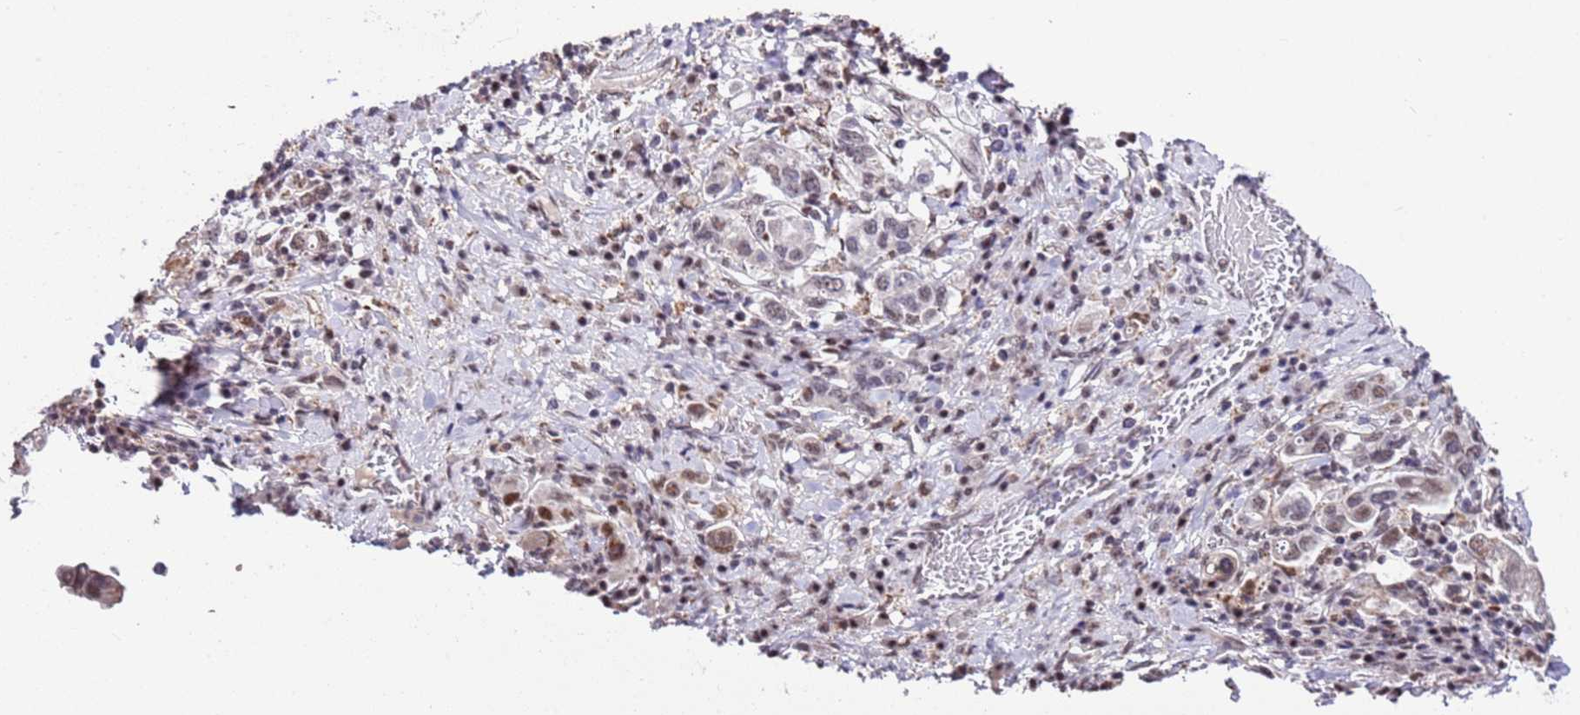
{"staining": {"intensity": "weak", "quantity": ">75%", "location": "nuclear"}, "tissue": "stomach cancer", "cell_type": "Tumor cells", "image_type": "cancer", "snomed": [{"axis": "morphology", "description": "Adenocarcinoma, NOS"}, {"axis": "topography", "description": "Stomach, upper"}, {"axis": "topography", "description": "Stomach"}], "caption": "There is low levels of weak nuclear positivity in tumor cells of stomach cancer, as demonstrated by immunohistochemical staining (brown color).", "gene": "AKAP8L", "patient": {"sex": "male", "age": 62}}